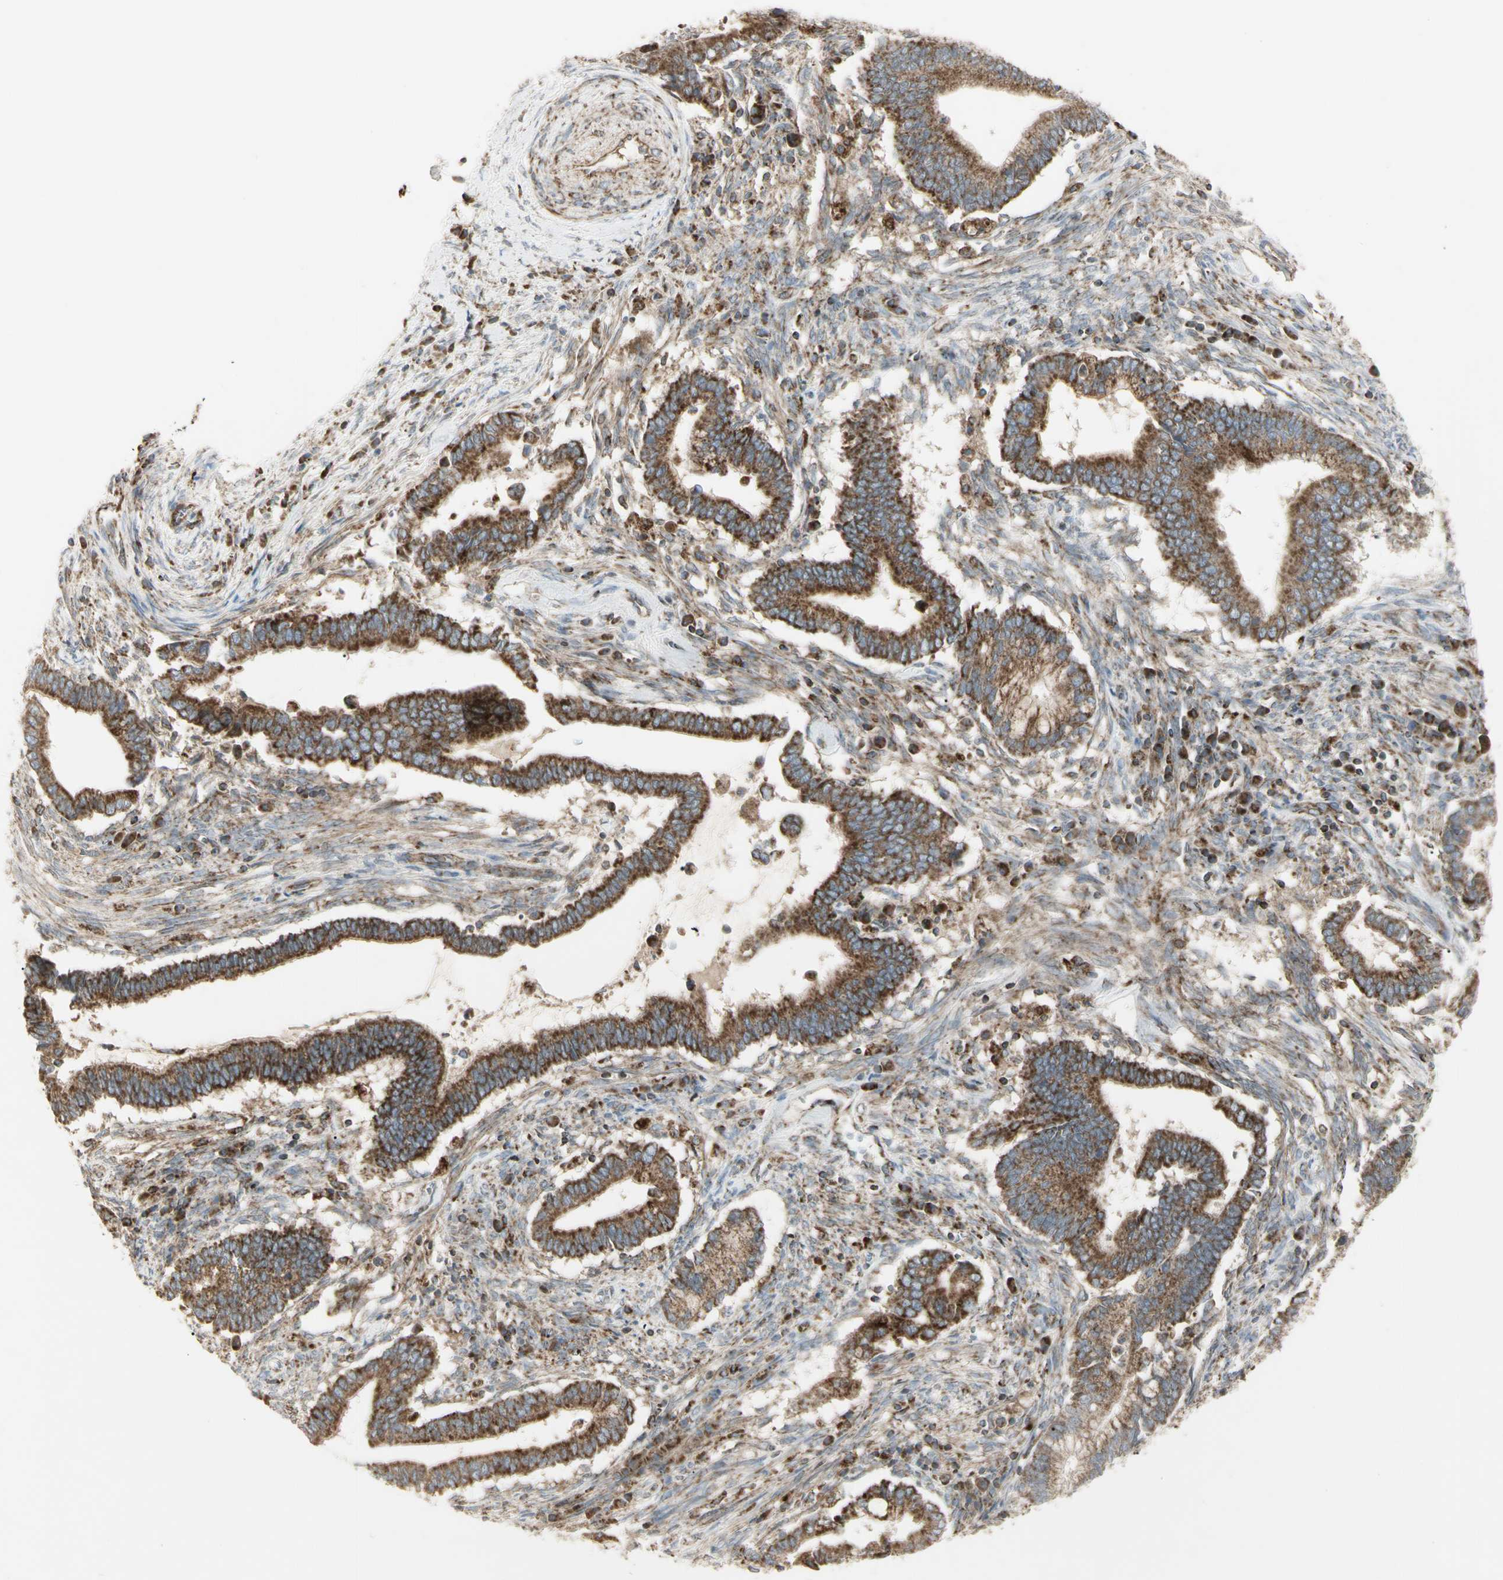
{"staining": {"intensity": "strong", "quantity": ">75%", "location": "cytoplasmic/membranous"}, "tissue": "cervical cancer", "cell_type": "Tumor cells", "image_type": "cancer", "snomed": [{"axis": "morphology", "description": "Adenocarcinoma, NOS"}, {"axis": "topography", "description": "Cervix"}], "caption": "Cervical adenocarcinoma stained with IHC shows strong cytoplasmic/membranous staining in approximately >75% of tumor cells. (brown staining indicates protein expression, while blue staining denotes nuclei).", "gene": "CYB5R1", "patient": {"sex": "female", "age": 44}}